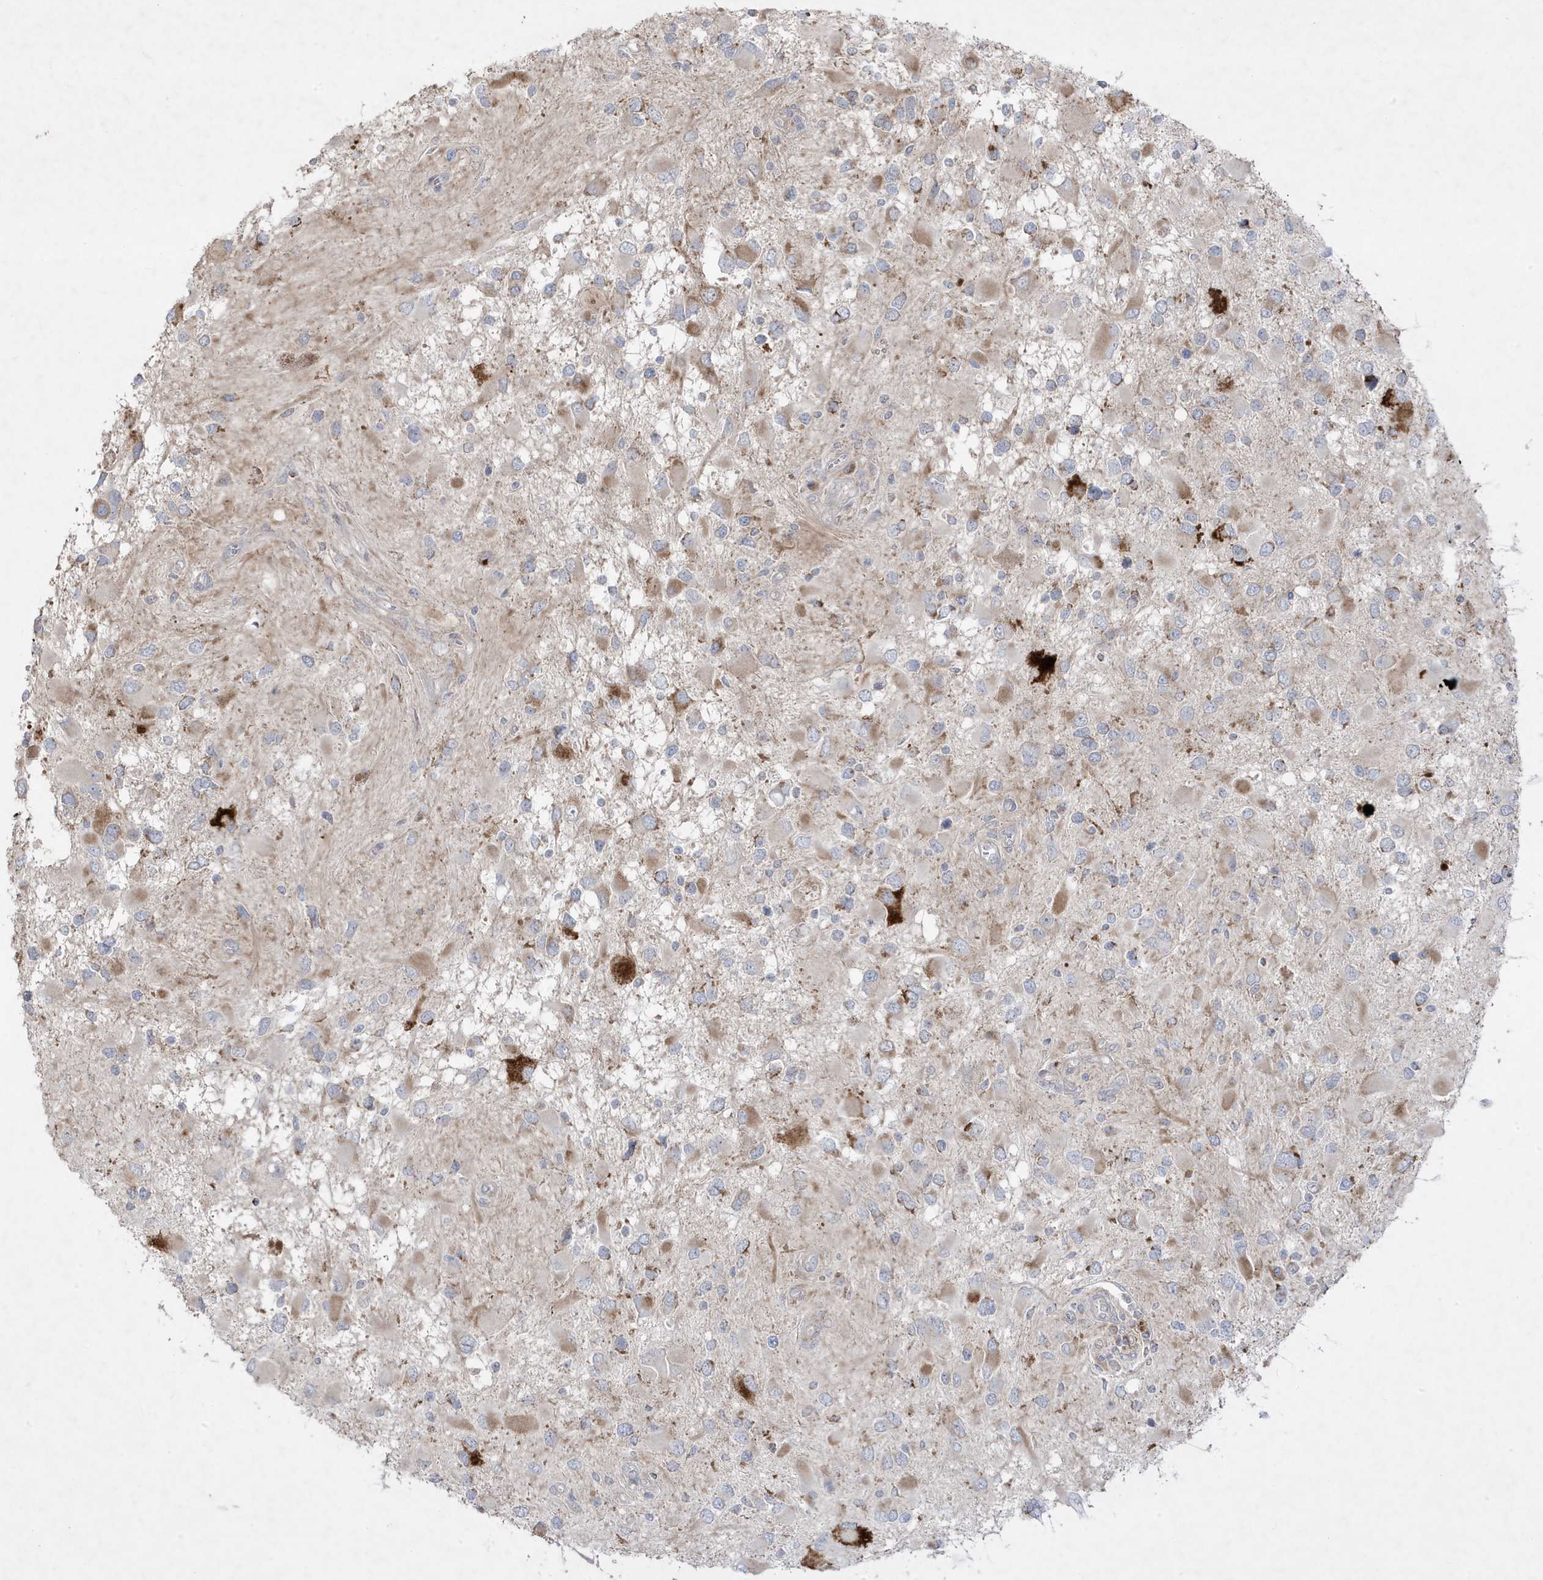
{"staining": {"intensity": "moderate", "quantity": "<25%", "location": "cytoplasmic/membranous"}, "tissue": "glioma", "cell_type": "Tumor cells", "image_type": "cancer", "snomed": [{"axis": "morphology", "description": "Glioma, malignant, High grade"}, {"axis": "topography", "description": "Brain"}], "caption": "Immunohistochemical staining of human high-grade glioma (malignant) reveals low levels of moderate cytoplasmic/membranous protein staining in about <25% of tumor cells.", "gene": "ADAMTSL3", "patient": {"sex": "male", "age": 53}}